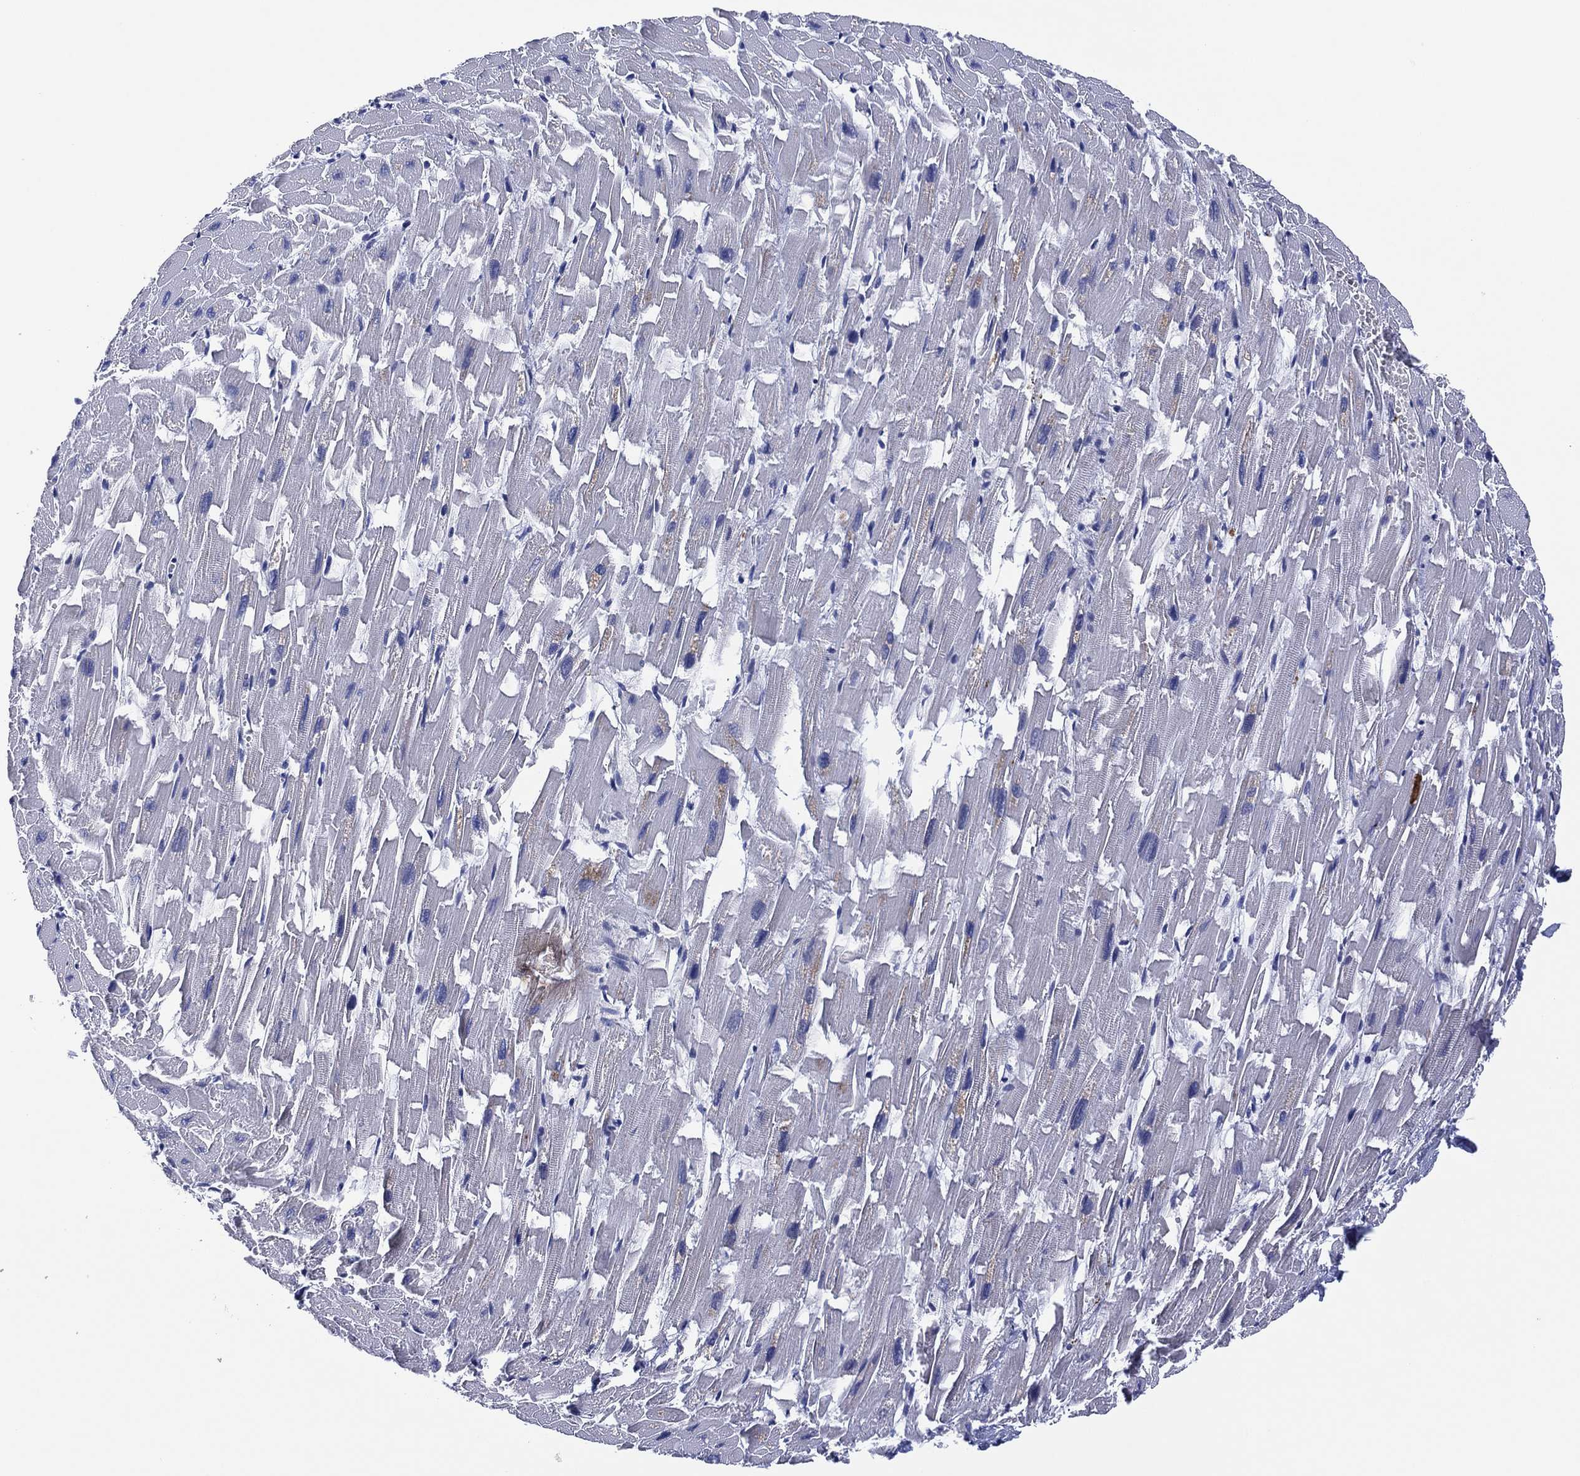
{"staining": {"intensity": "negative", "quantity": "none", "location": "none"}, "tissue": "heart muscle", "cell_type": "Cardiomyocytes", "image_type": "normal", "snomed": [{"axis": "morphology", "description": "Normal tissue, NOS"}, {"axis": "topography", "description": "Heart"}], "caption": "Cardiomyocytes show no significant protein expression in benign heart muscle. The staining was performed using DAB (3,3'-diaminobenzidine) to visualize the protein expression in brown, while the nuclei were stained in blue with hematoxylin (Magnification: 20x).", "gene": "CLIP3", "patient": {"sex": "female", "age": 64}}